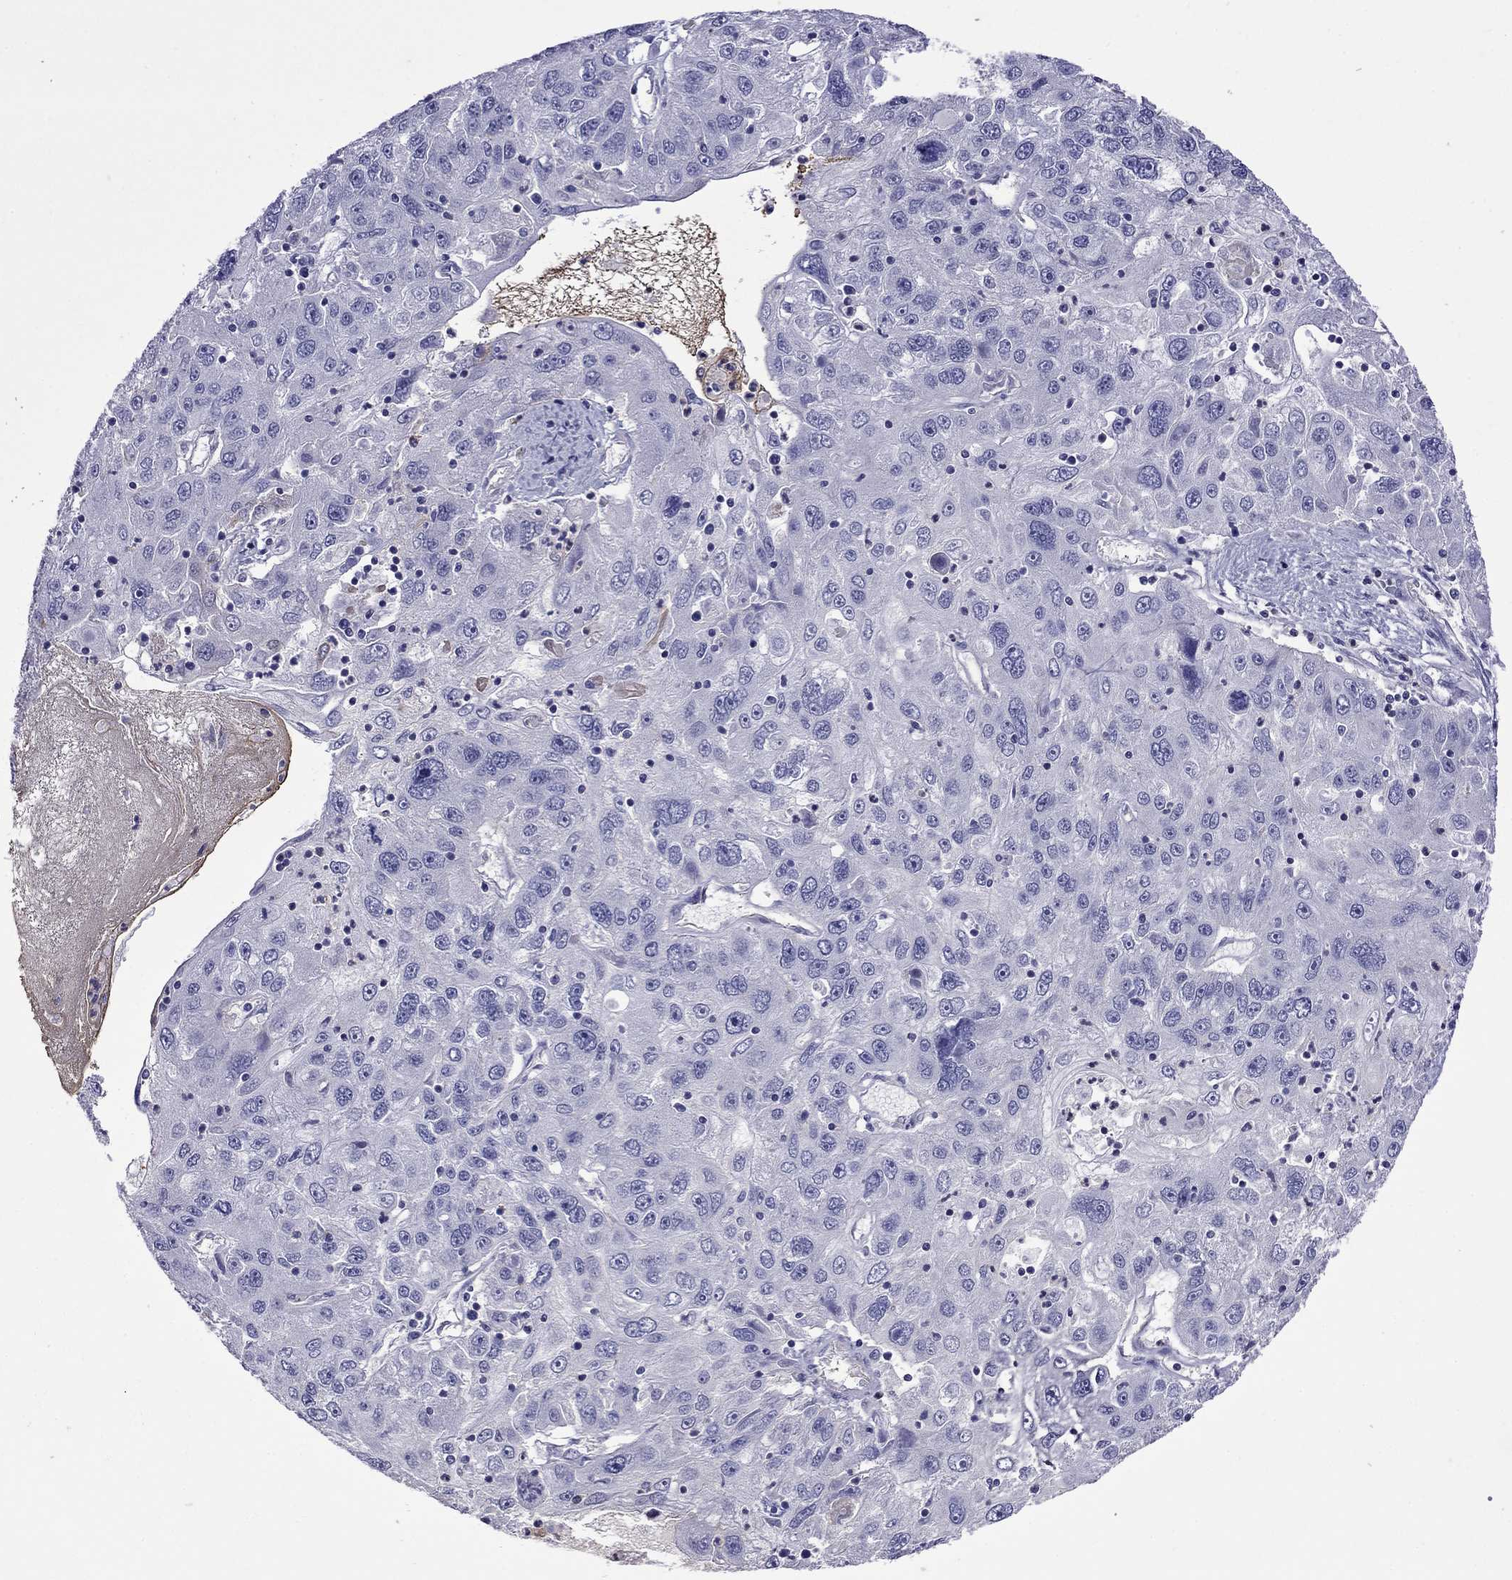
{"staining": {"intensity": "negative", "quantity": "none", "location": "none"}, "tissue": "stomach cancer", "cell_type": "Tumor cells", "image_type": "cancer", "snomed": [{"axis": "morphology", "description": "Adenocarcinoma, NOS"}, {"axis": "topography", "description": "Stomach"}], "caption": "Tumor cells are negative for protein expression in human stomach cancer (adenocarcinoma).", "gene": "STAR", "patient": {"sex": "male", "age": 56}}